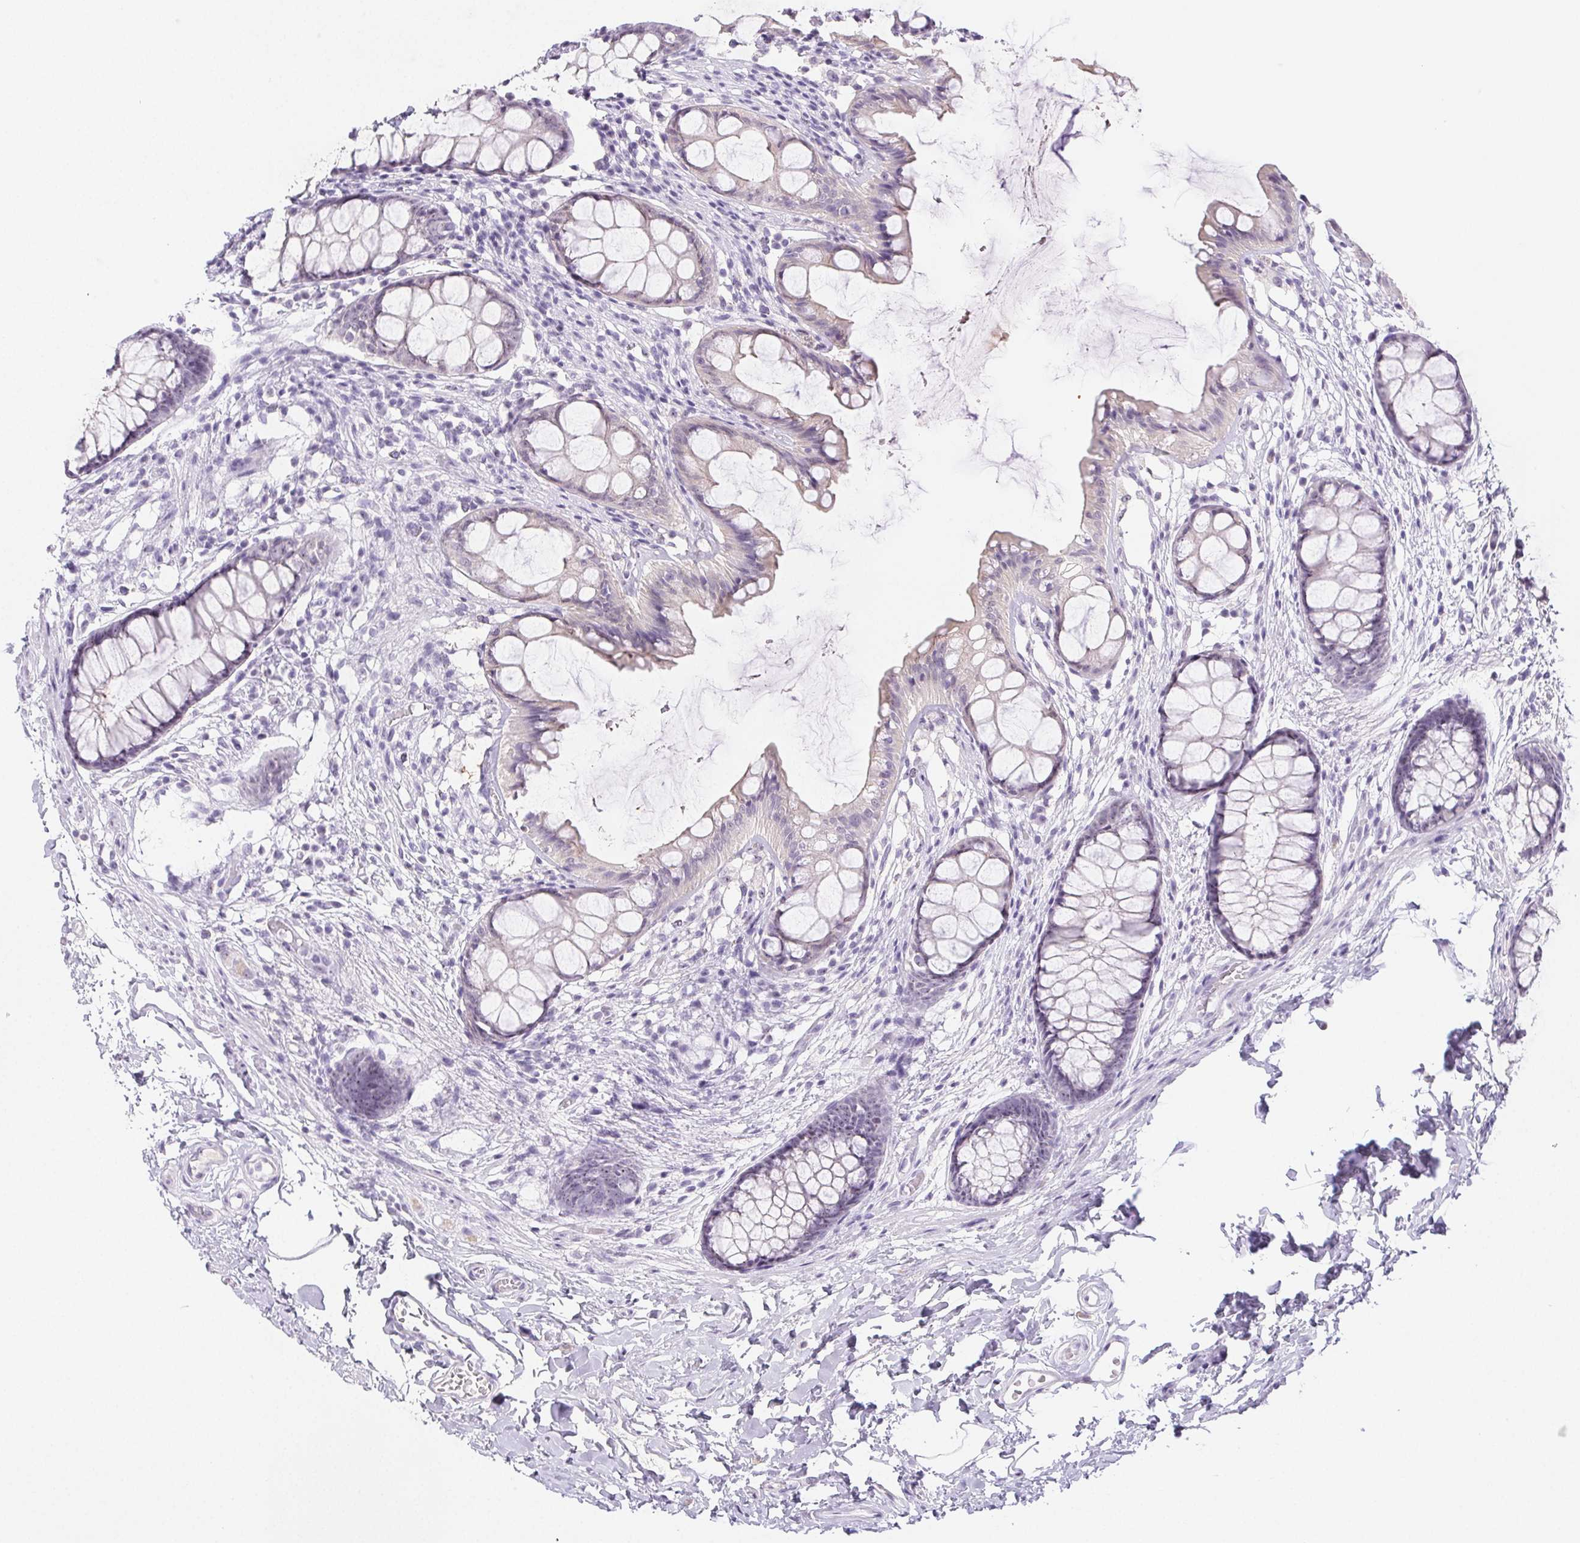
{"staining": {"intensity": "negative", "quantity": "none", "location": "none"}, "tissue": "rectum", "cell_type": "Glandular cells", "image_type": "normal", "snomed": [{"axis": "morphology", "description": "Normal tissue, NOS"}, {"axis": "topography", "description": "Rectum"}], "caption": "Rectum was stained to show a protein in brown. There is no significant staining in glandular cells.", "gene": "ST8SIA3", "patient": {"sex": "female", "age": 62}}